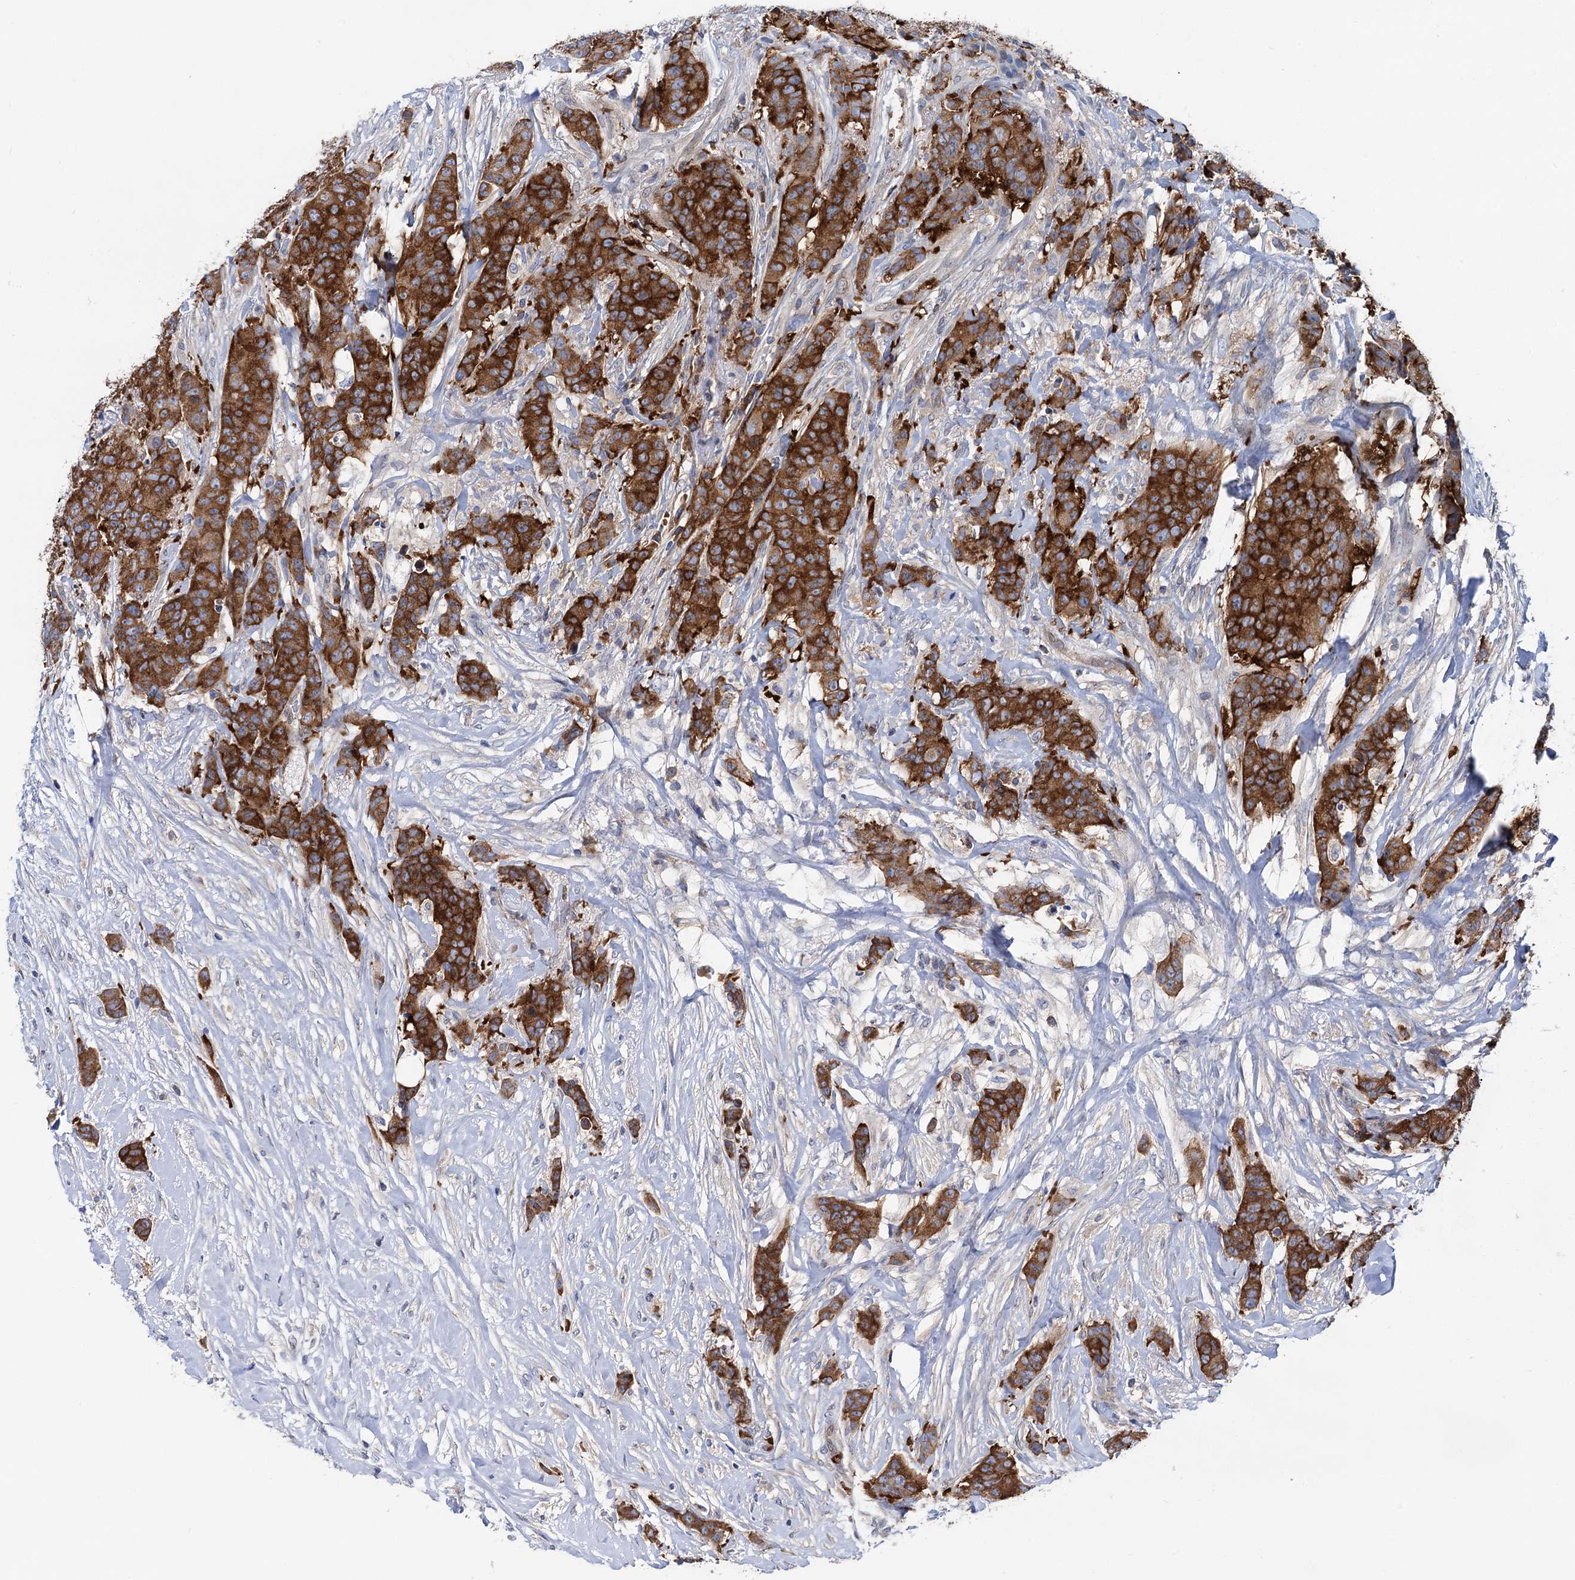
{"staining": {"intensity": "strong", "quantity": ">75%", "location": "cytoplasmic/membranous"}, "tissue": "breast cancer", "cell_type": "Tumor cells", "image_type": "cancer", "snomed": [{"axis": "morphology", "description": "Duct carcinoma"}, {"axis": "topography", "description": "Breast"}], "caption": "Immunohistochemistry (DAB) staining of human intraductal carcinoma (breast) demonstrates strong cytoplasmic/membranous protein positivity in about >75% of tumor cells.", "gene": "ZNRD2", "patient": {"sex": "female", "age": 40}}